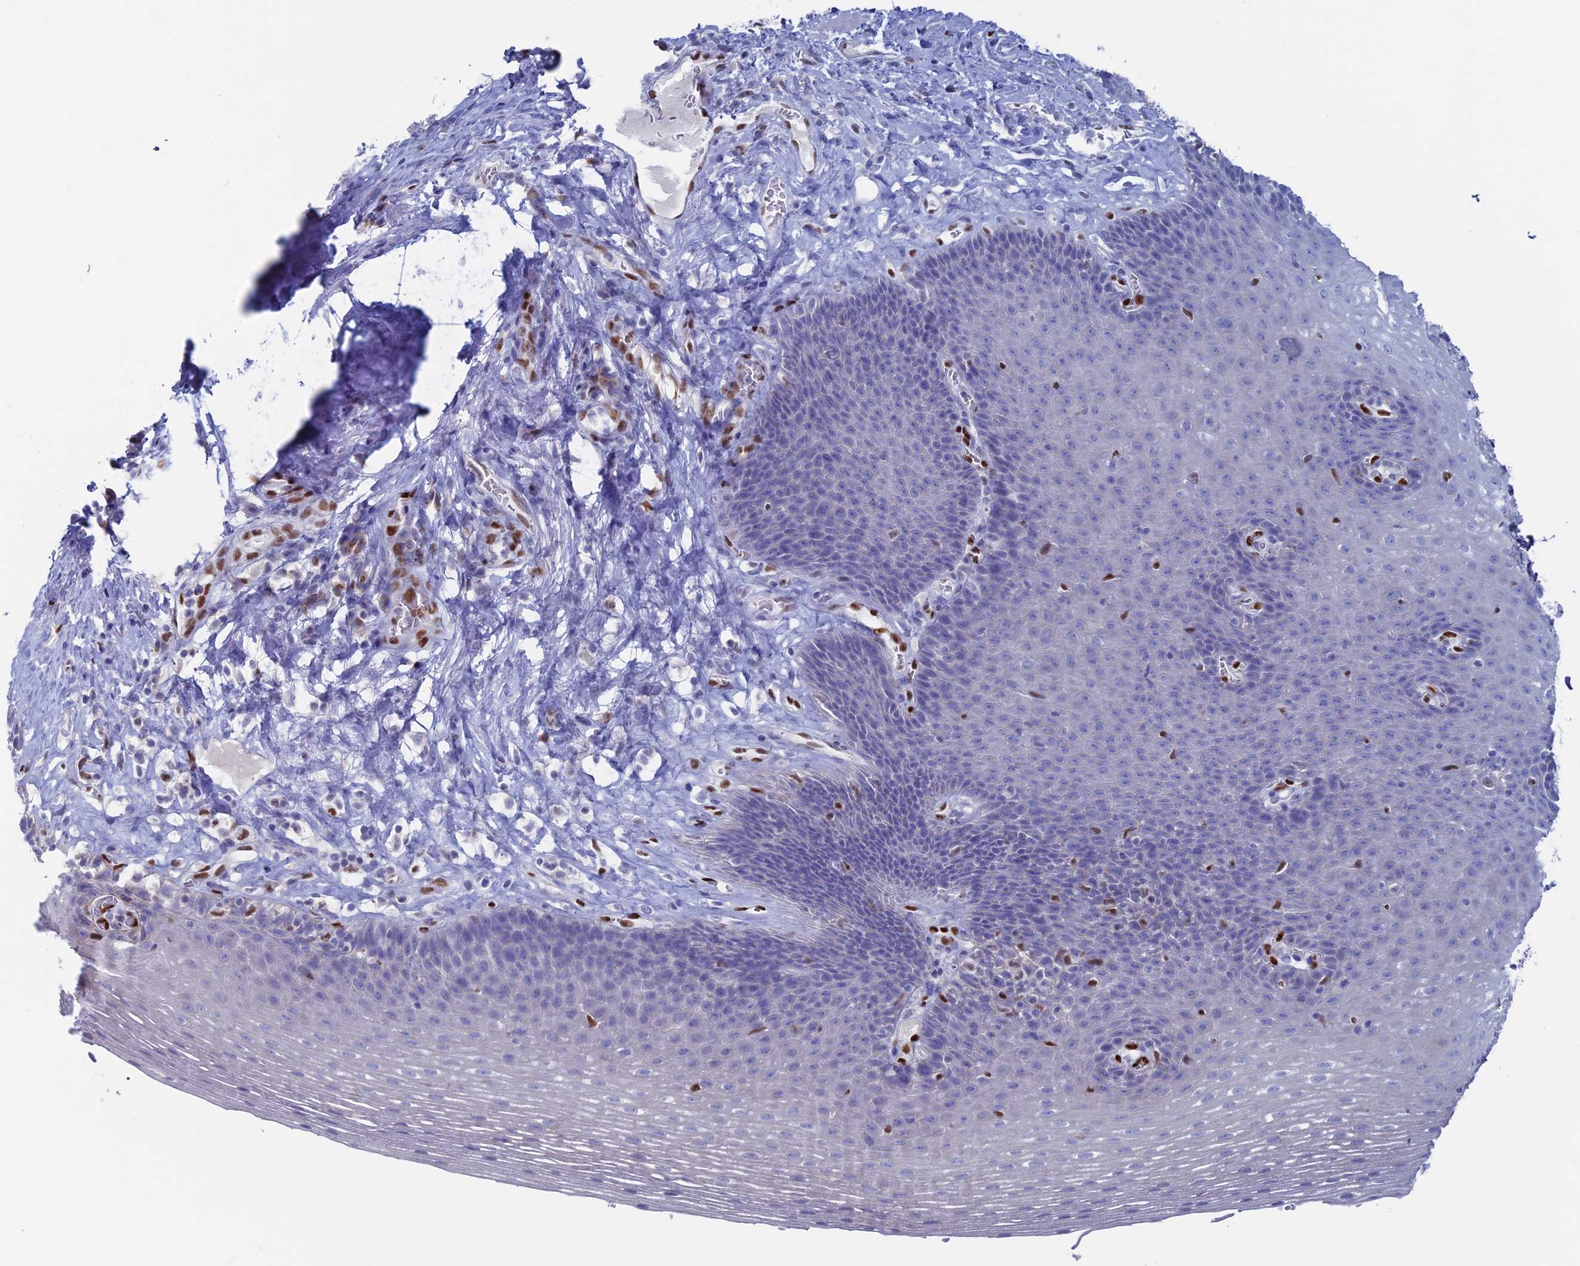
{"staining": {"intensity": "negative", "quantity": "none", "location": "none"}, "tissue": "esophagus", "cell_type": "Squamous epithelial cells", "image_type": "normal", "snomed": [{"axis": "morphology", "description": "Normal tissue, NOS"}, {"axis": "topography", "description": "Esophagus"}], "caption": "Protein analysis of unremarkable esophagus exhibits no significant staining in squamous epithelial cells. Brightfield microscopy of immunohistochemistry stained with DAB (brown) and hematoxylin (blue), captured at high magnification.", "gene": "NOL4L", "patient": {"sex": "female", "age": 66}}